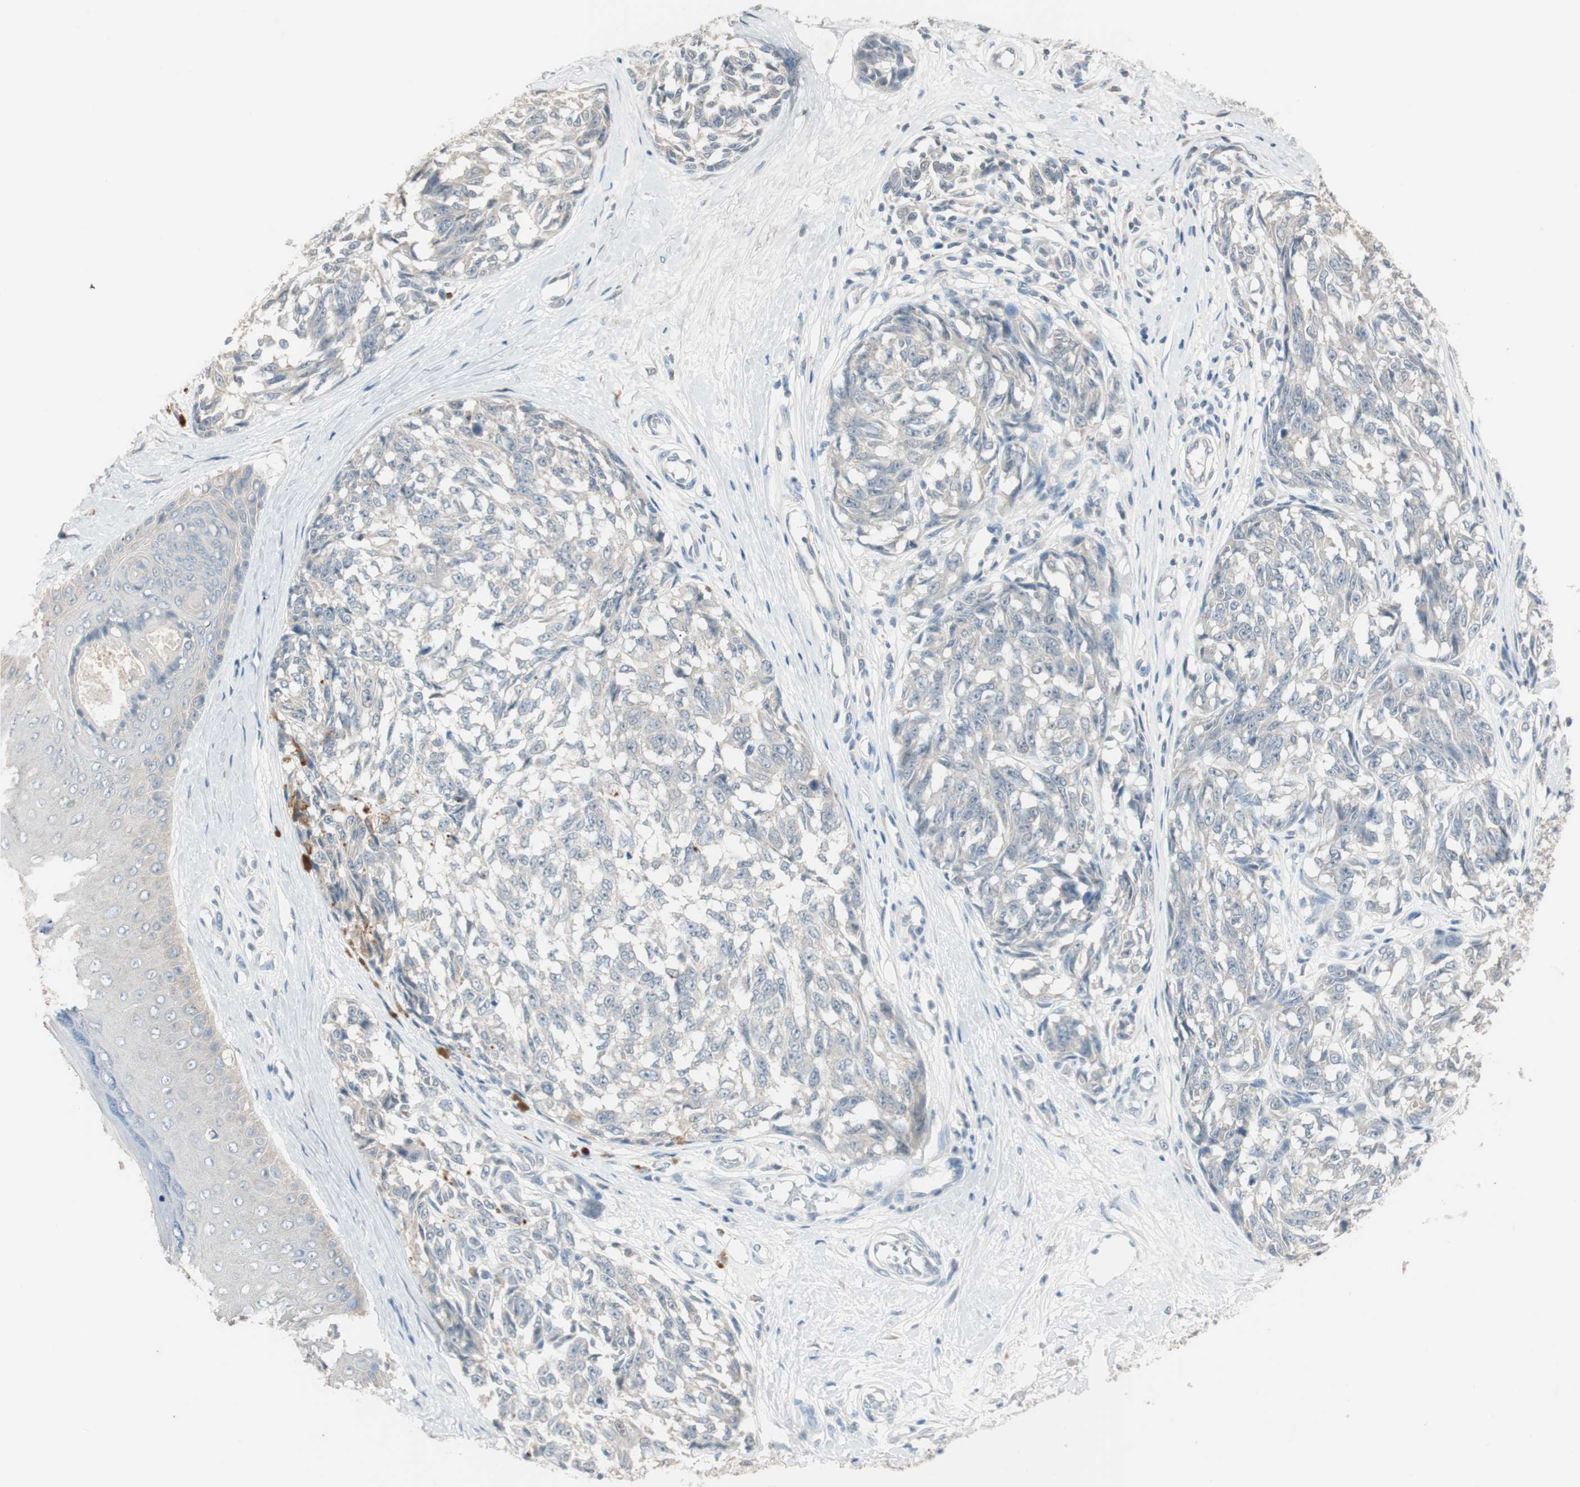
{"staining": {"intensity": "negative", "quantity": "none", "location": "none"}, "tissue": "melanoma", "cell_type": "Tumor cells", "image_type": "cancer", "snomed": [{"axis": "morphology", "description": "Malignant melanoma, NOS"}, {"axis": "topography", "description": "Skin"}], "caption": "Immunohistochemistry micrograph of neoplastic tissue: melanoma stained with DAB demonstrates no significant protein expression in tumor cells.", "gene": "KHK", "patient": {"sex": "female", "age": 64}}